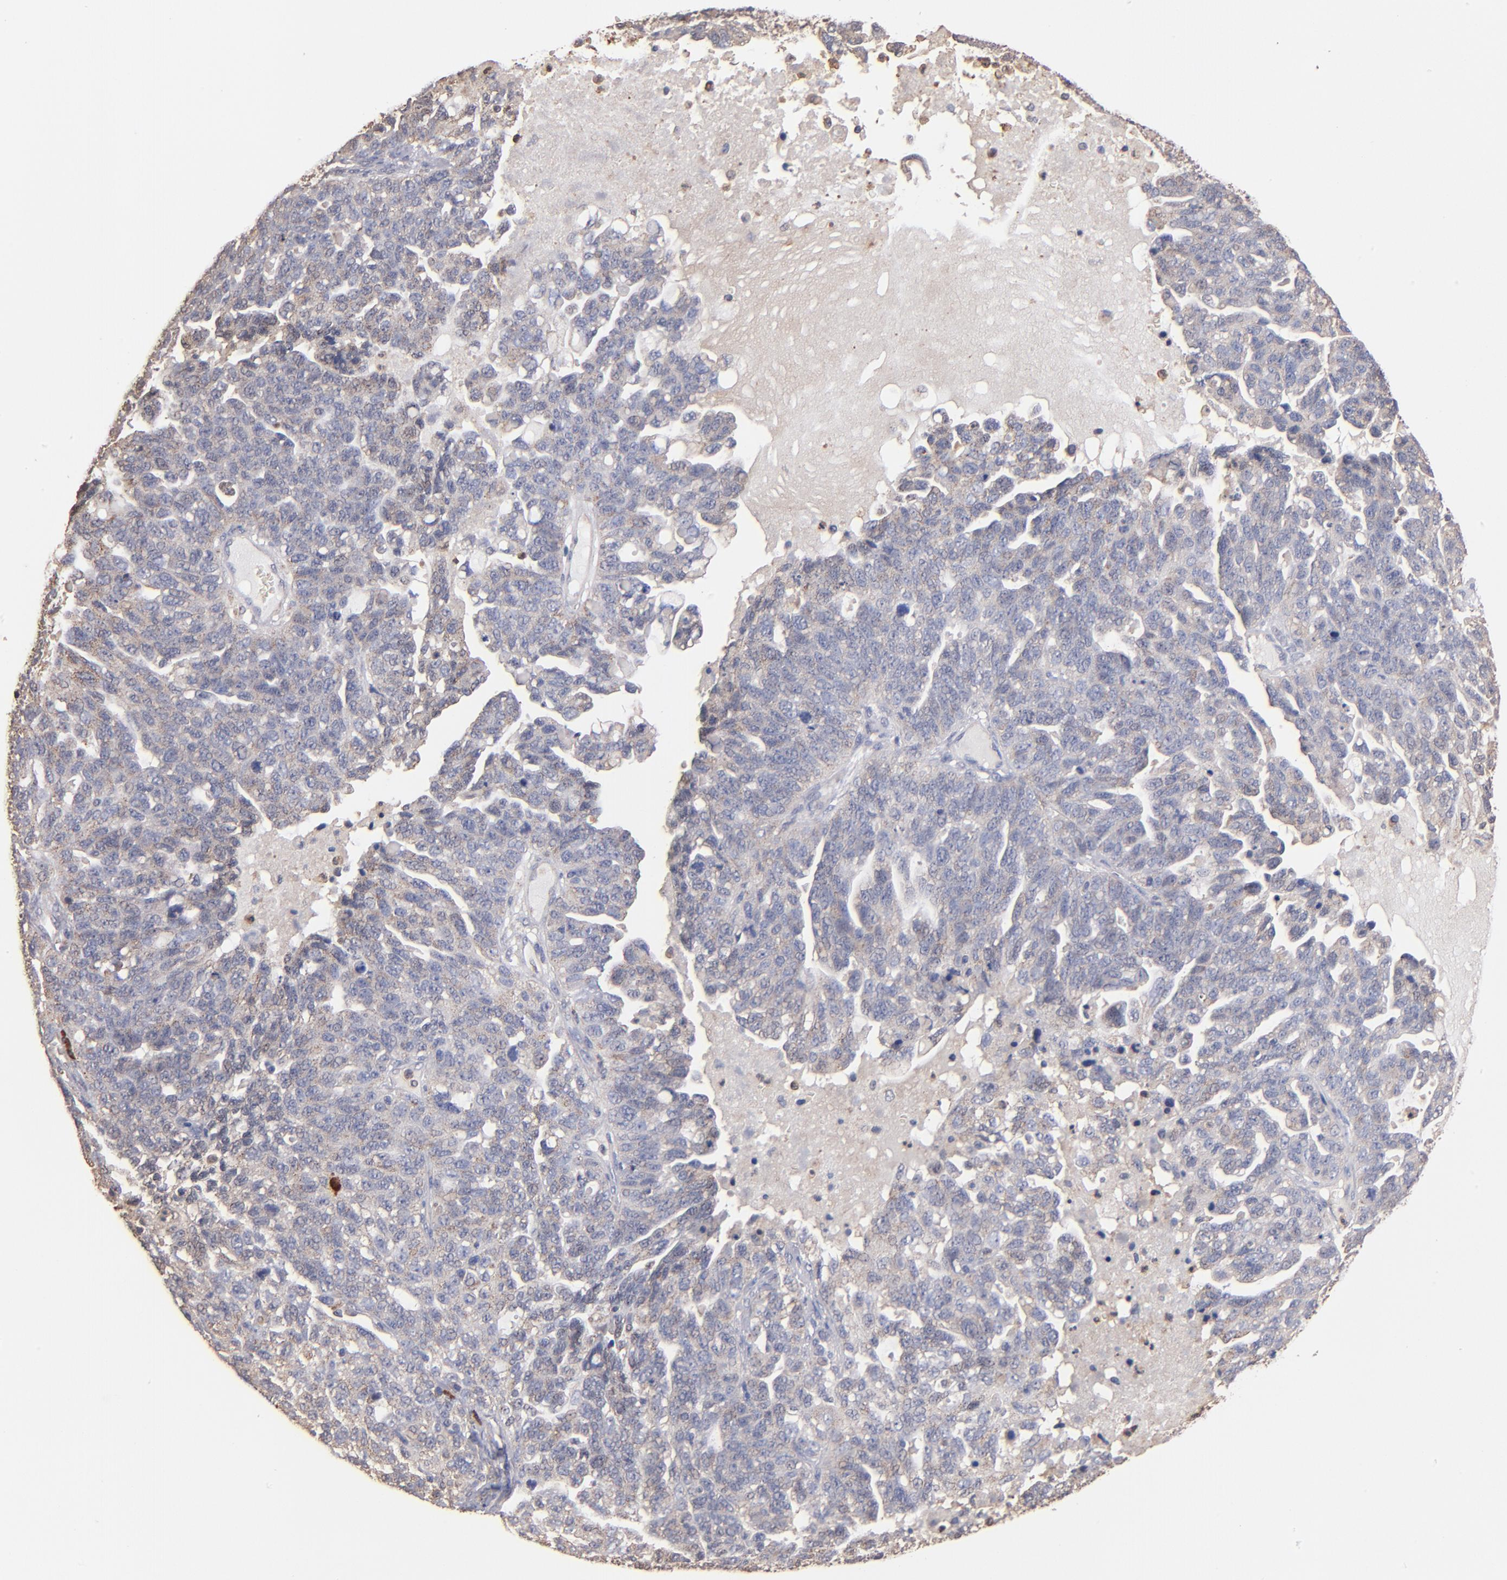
{"staining": {"intensity": "weak", "quantity": "25%-75%", "location": "cytoplasmic/membranous"}, "tissue": "ovarian cancer", "cell_type": "Tumor cells", "image_type": "cancer", "snomed": [{"axis": "morphology", "description": "Cystadenocarcinoma, serous, NOS"}, {"axis": "topography", "description": "Ovary"}], "caption": "An IHC micrograph of neoplastic tissue is shown. Protein staining in brown highlights weak cytoplasmic/membranous positivity in ovarian cancer (serous cystadenocarcinoma) within tumor cells.", "gene": "RO60", "patient": {"sex": "female", "age": 71}}